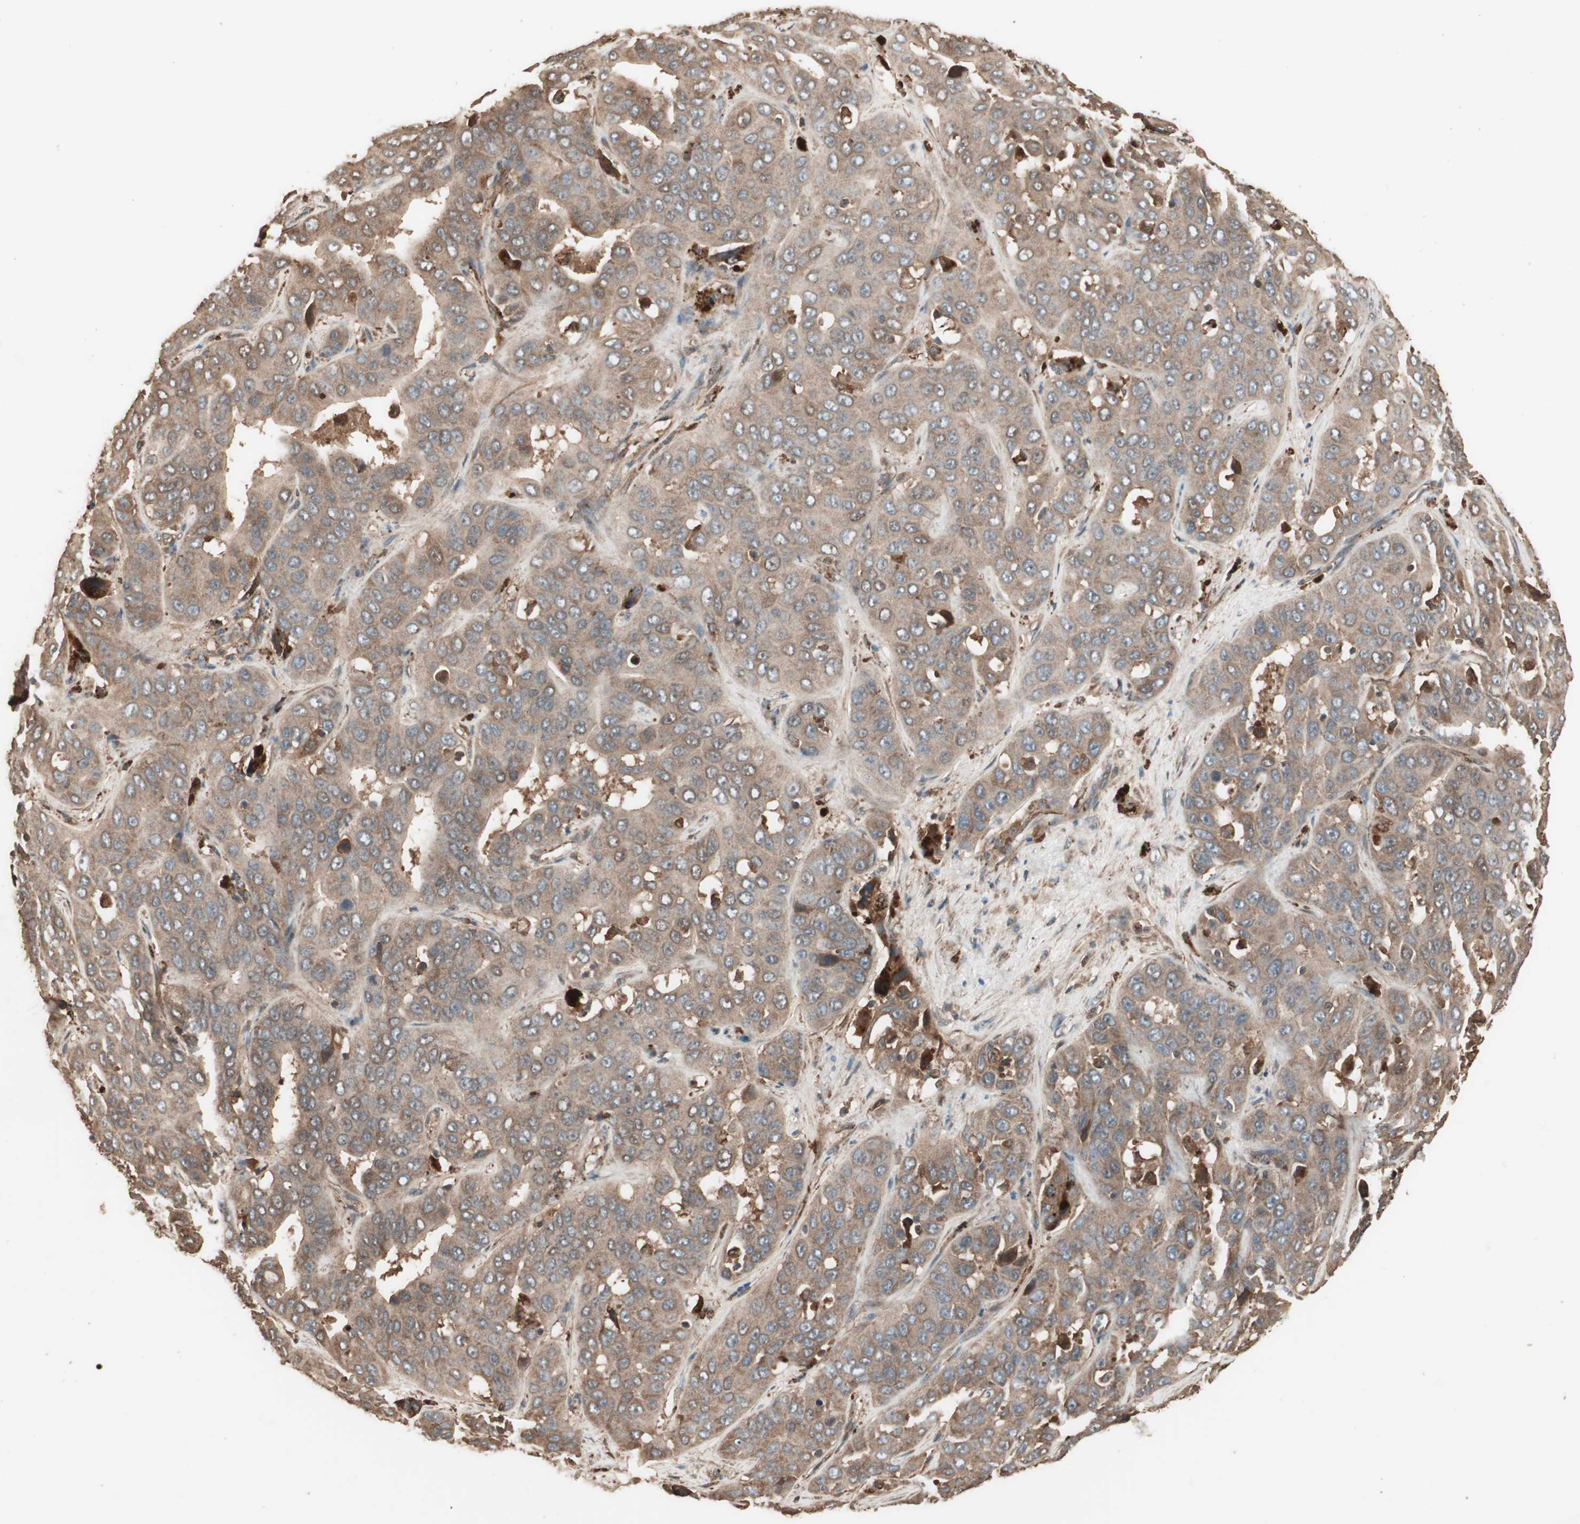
{"staining": {"intensity": "moderate", "quantity": ">75%", "location": "cytoplasmic/membranous"}, "tissue": "liver cancer", "cell_type": "Tumor cells", "image_type": "cancer", "snomed": [{"axis": "morphology", "description": "Cholangiocarcinoma"}, {"axis": "topography", "description": "Liver"}], "caption": "A medium amount of moderate cytoplasmic/membranous expression is appreciated in about >75% of tumor cells in liver cancer tissue. The staining is performed using DAB brown chromogen to label protein expression. The nuclei are counter-stained blue using hematoxylin.", "gene": "CCN4", "patient": {"sex": "female", "age": 52}}